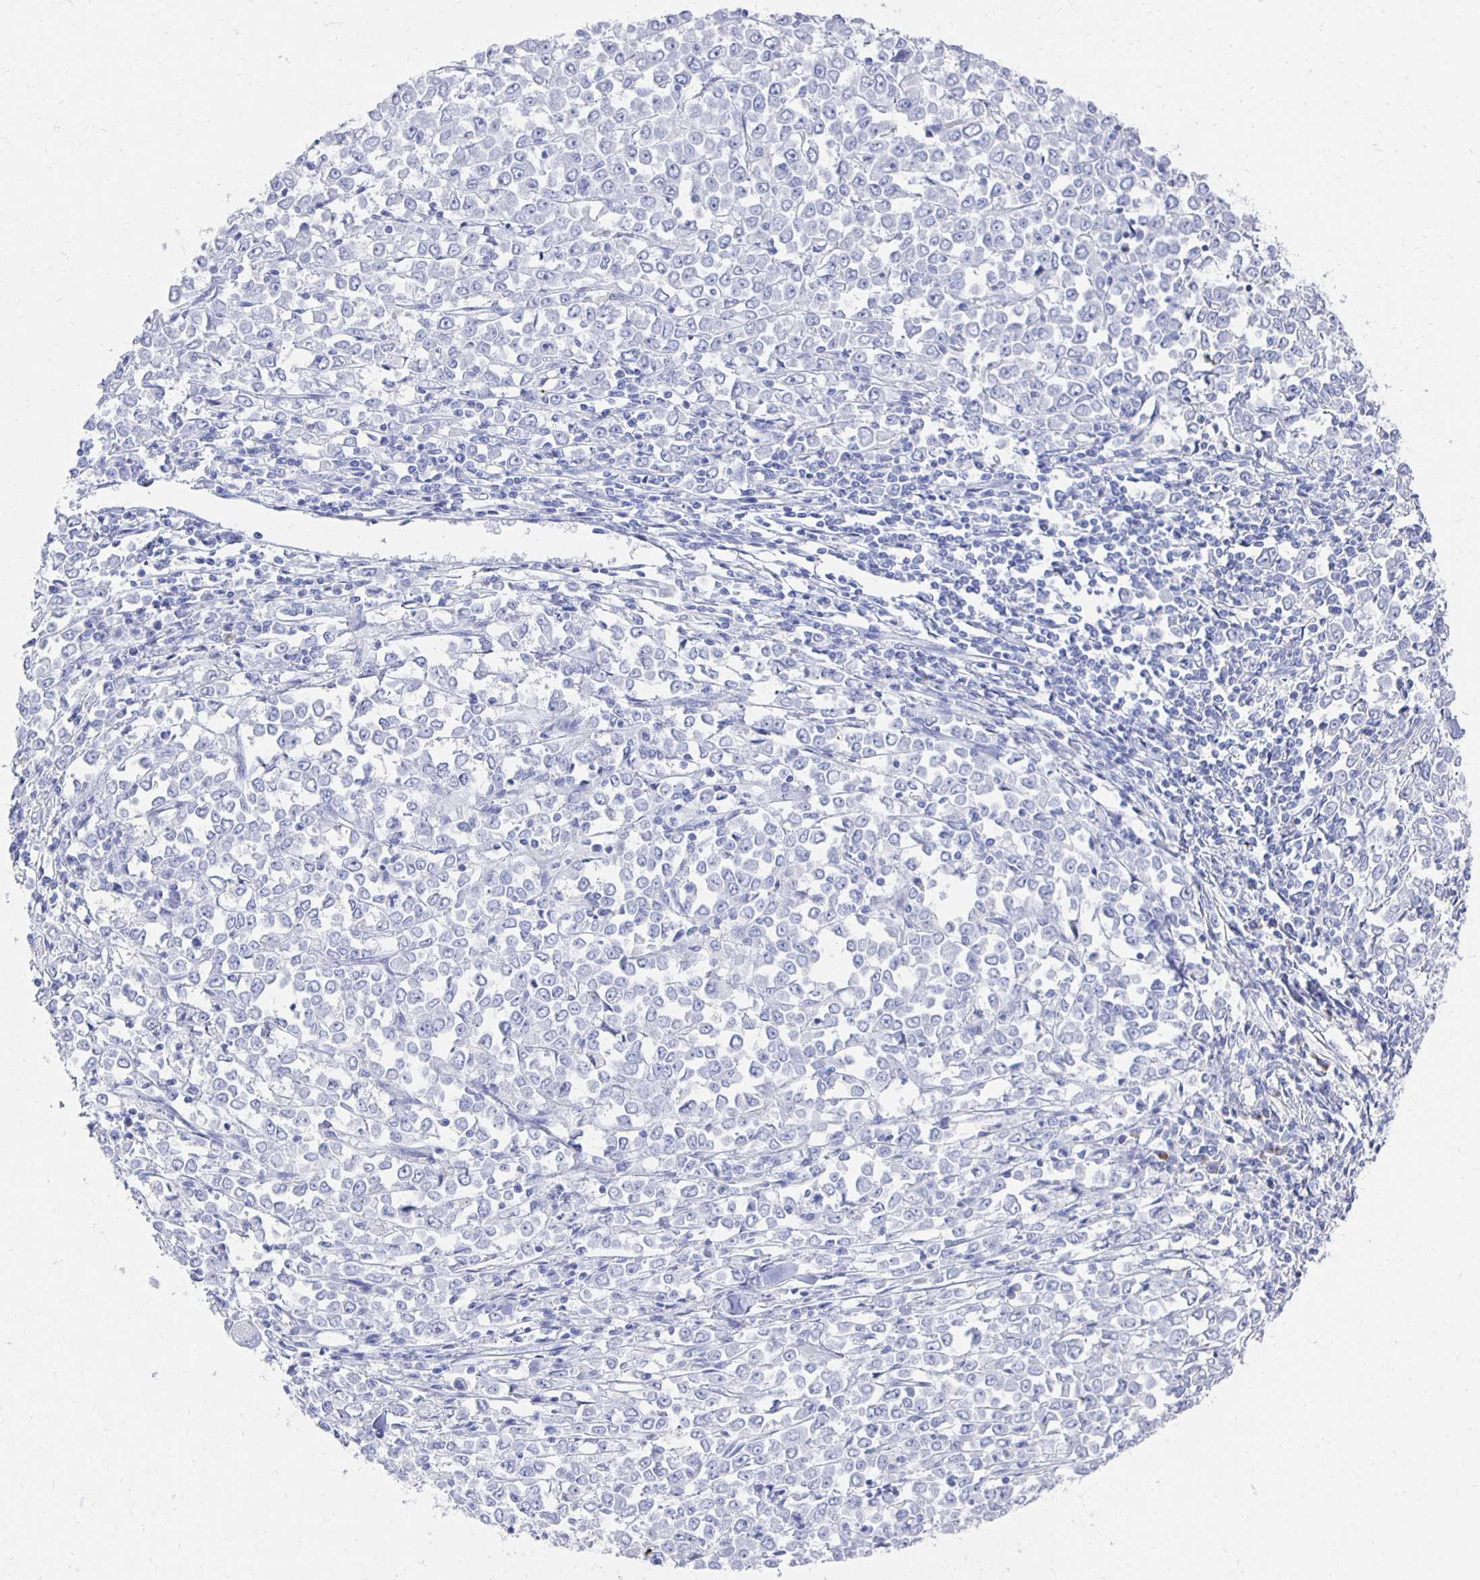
{"staining": {"intensity": "negative", "quantity": "none", "location": "none"}, "tissue": "stomach cancer", "cell_type": "Tumor cells", "image_type": "cancer", "snomed": [{"axis": "morphology", "description": "Adenocarcinoma, NOS"}, {"axis": "topography", "description": "Stomach, upper"}], "caption": "IHC of human stomach cancer exhibits no positivity in tumor cells. Brightfield microscopy of IHC stained with DAB (brown) and hematoxylin (blue), captured at high magnification.", "gene": "PRDM7", "patient": {"sex": "male", "age": 70}}